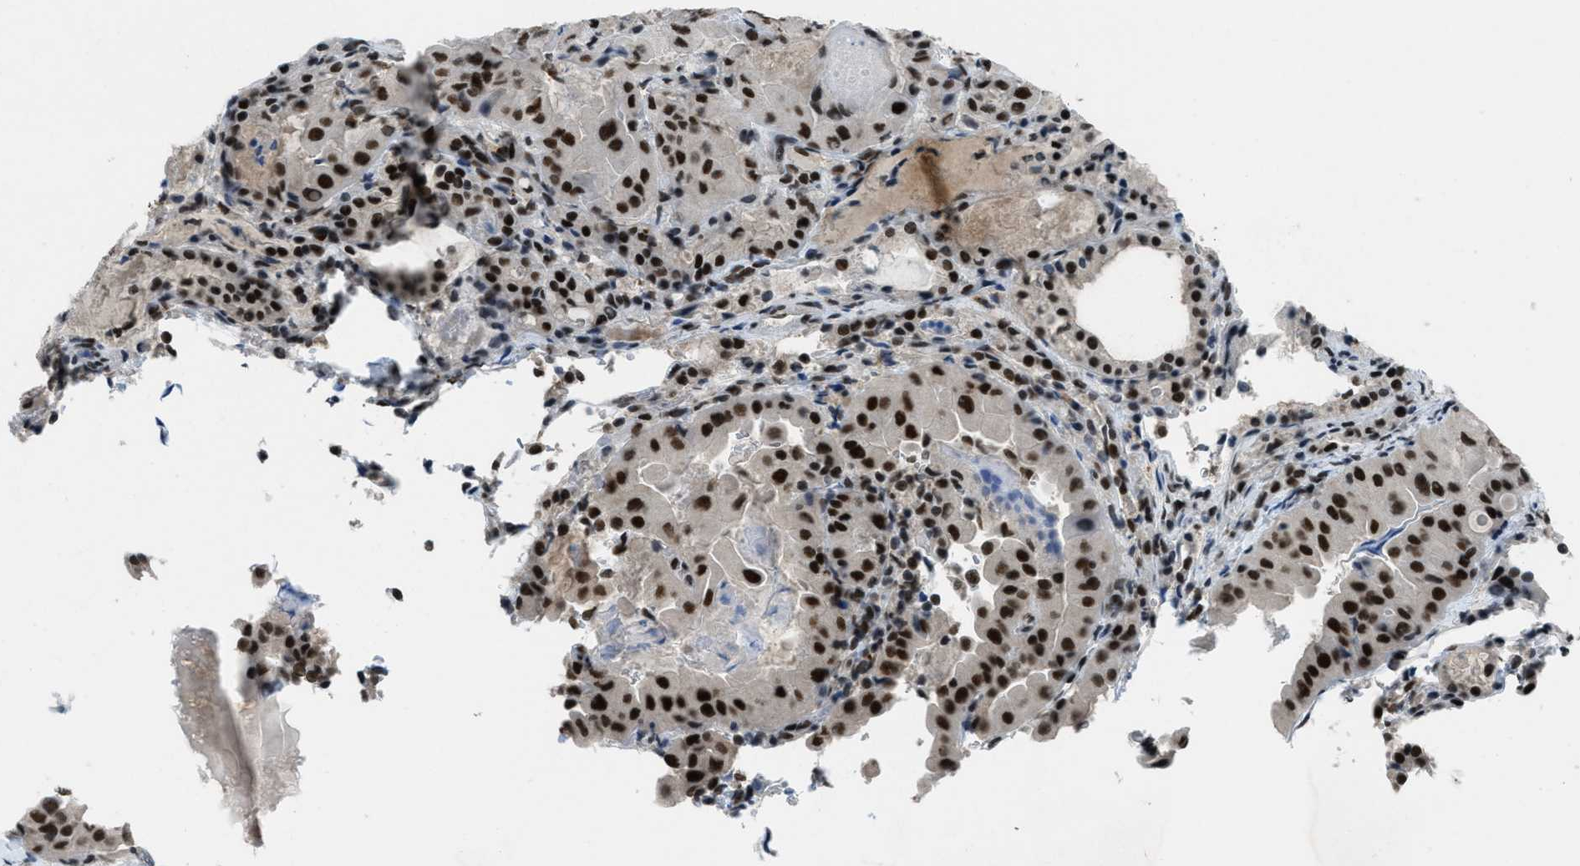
{"staining": {"intensity": "strong", "quantity": ">75%", "location": "nuclear"}, "tissue": "thyroid cancer", "cell_type": "Tumor cells", "image_type": "cancer", "snomed": [{"axis": "morphology", "description": "Papillary adenocarcinoma, NOS"}, {"axis": "topography", "description": "Thyroid gland"}], "caption": "There is high levels of strong nuclear expression in tumor cells of thyroid papillary adenocarcinoma, as demonstrated by immunohistochemical staining (brown color).", "gene": "GATAD2B", "patient": {"sex": "female", "age": 42}}